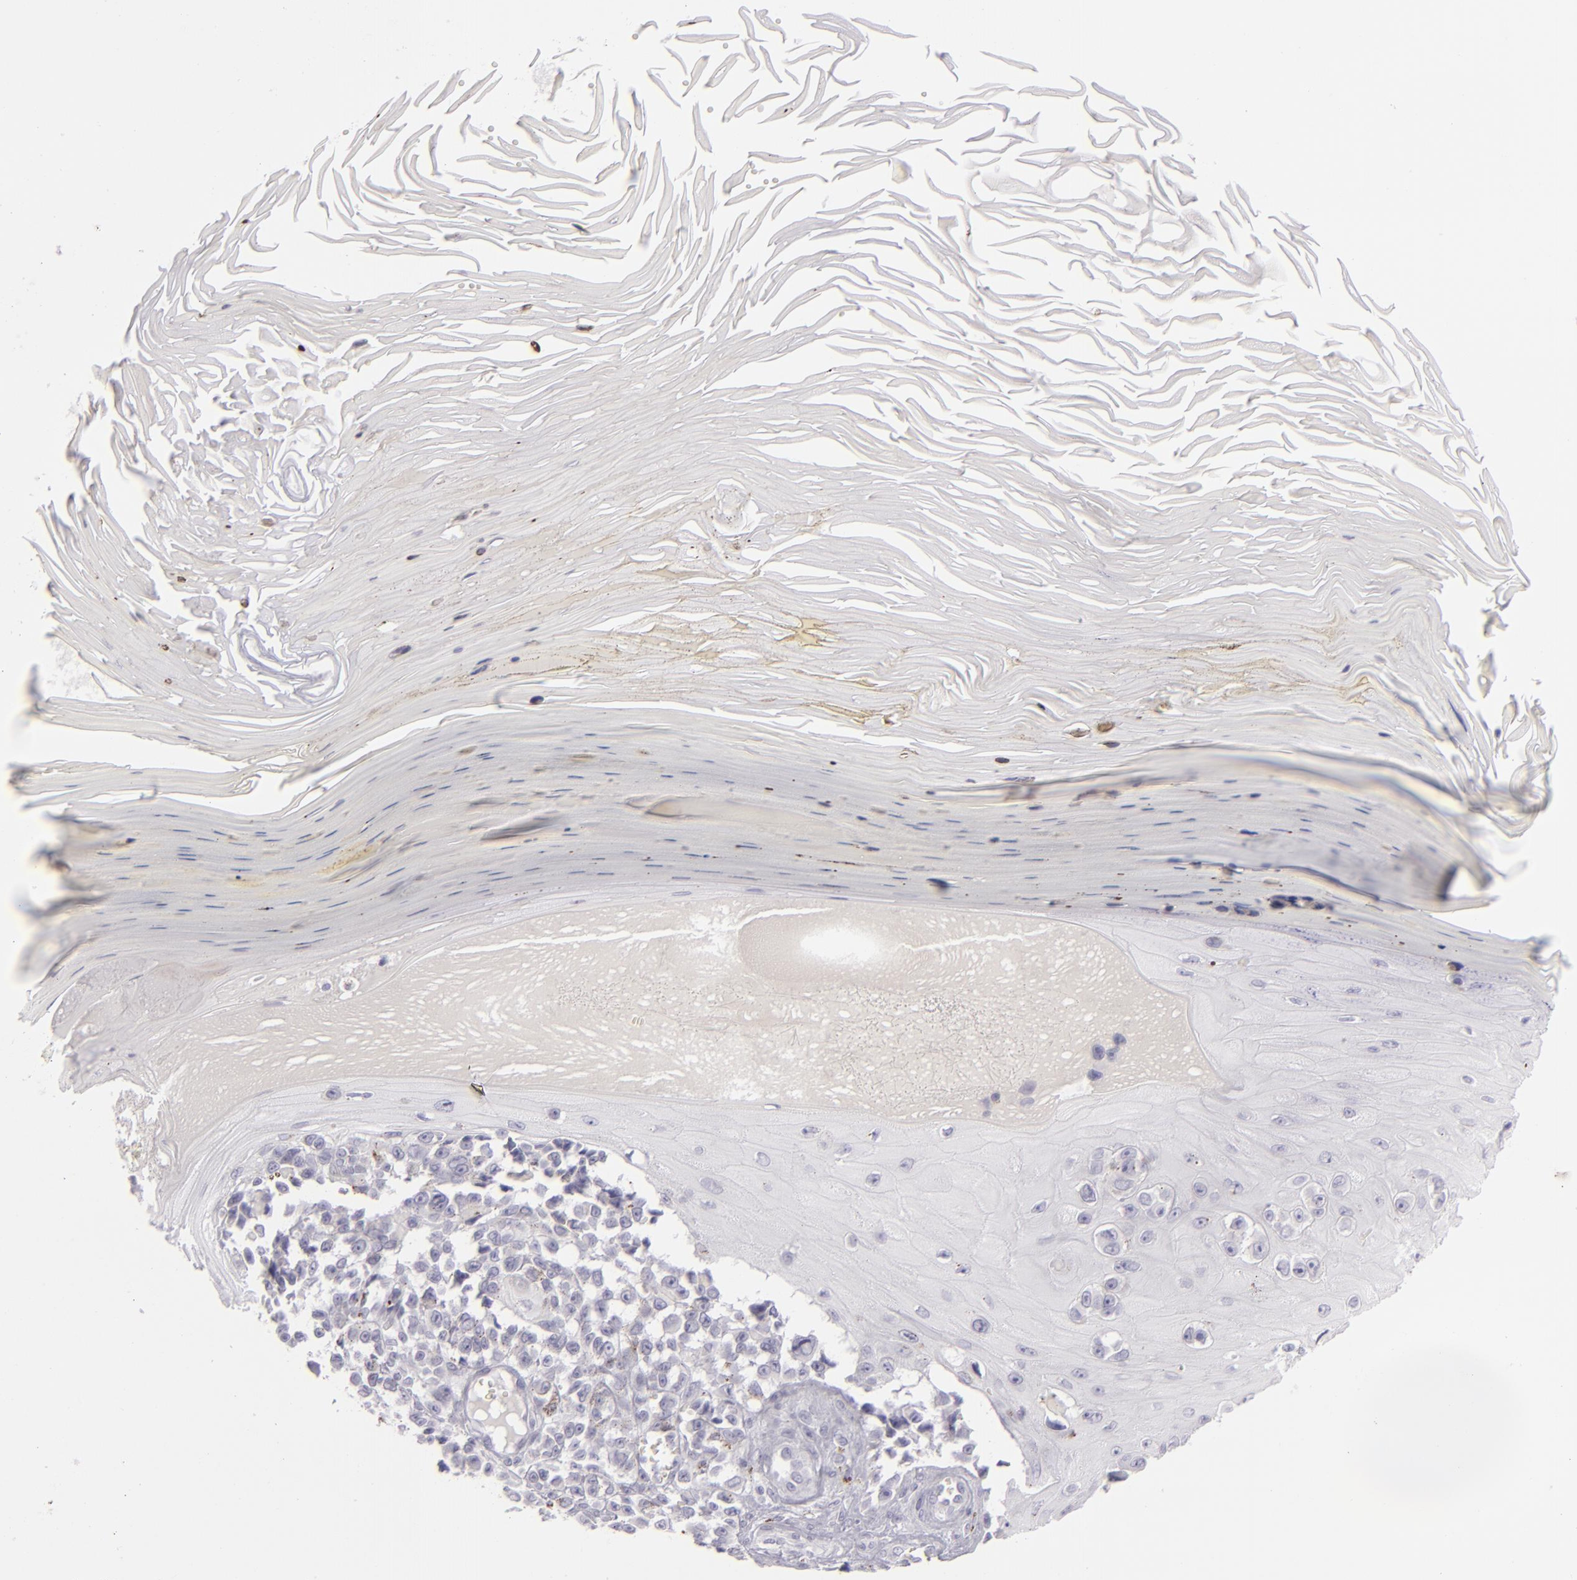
{"staining": {"intensity": "negative", "quantity": "none", "location": "none"}, "tissue": "melanoma", "cell_type": "Tumor cells", "image_type": "cancer", "snomed": [{"axis": "morphology", "description": "Malignant melanoma, NOS"}, {"axis": "topography", "description": "Skin"}], "caption": "IHC micrograph of human malignant melanoma stained for a protein (brown), which exhibits no expression in tumor cells.", "gene": "CDX2", "patient": {"sex": "female", "age": 82}}